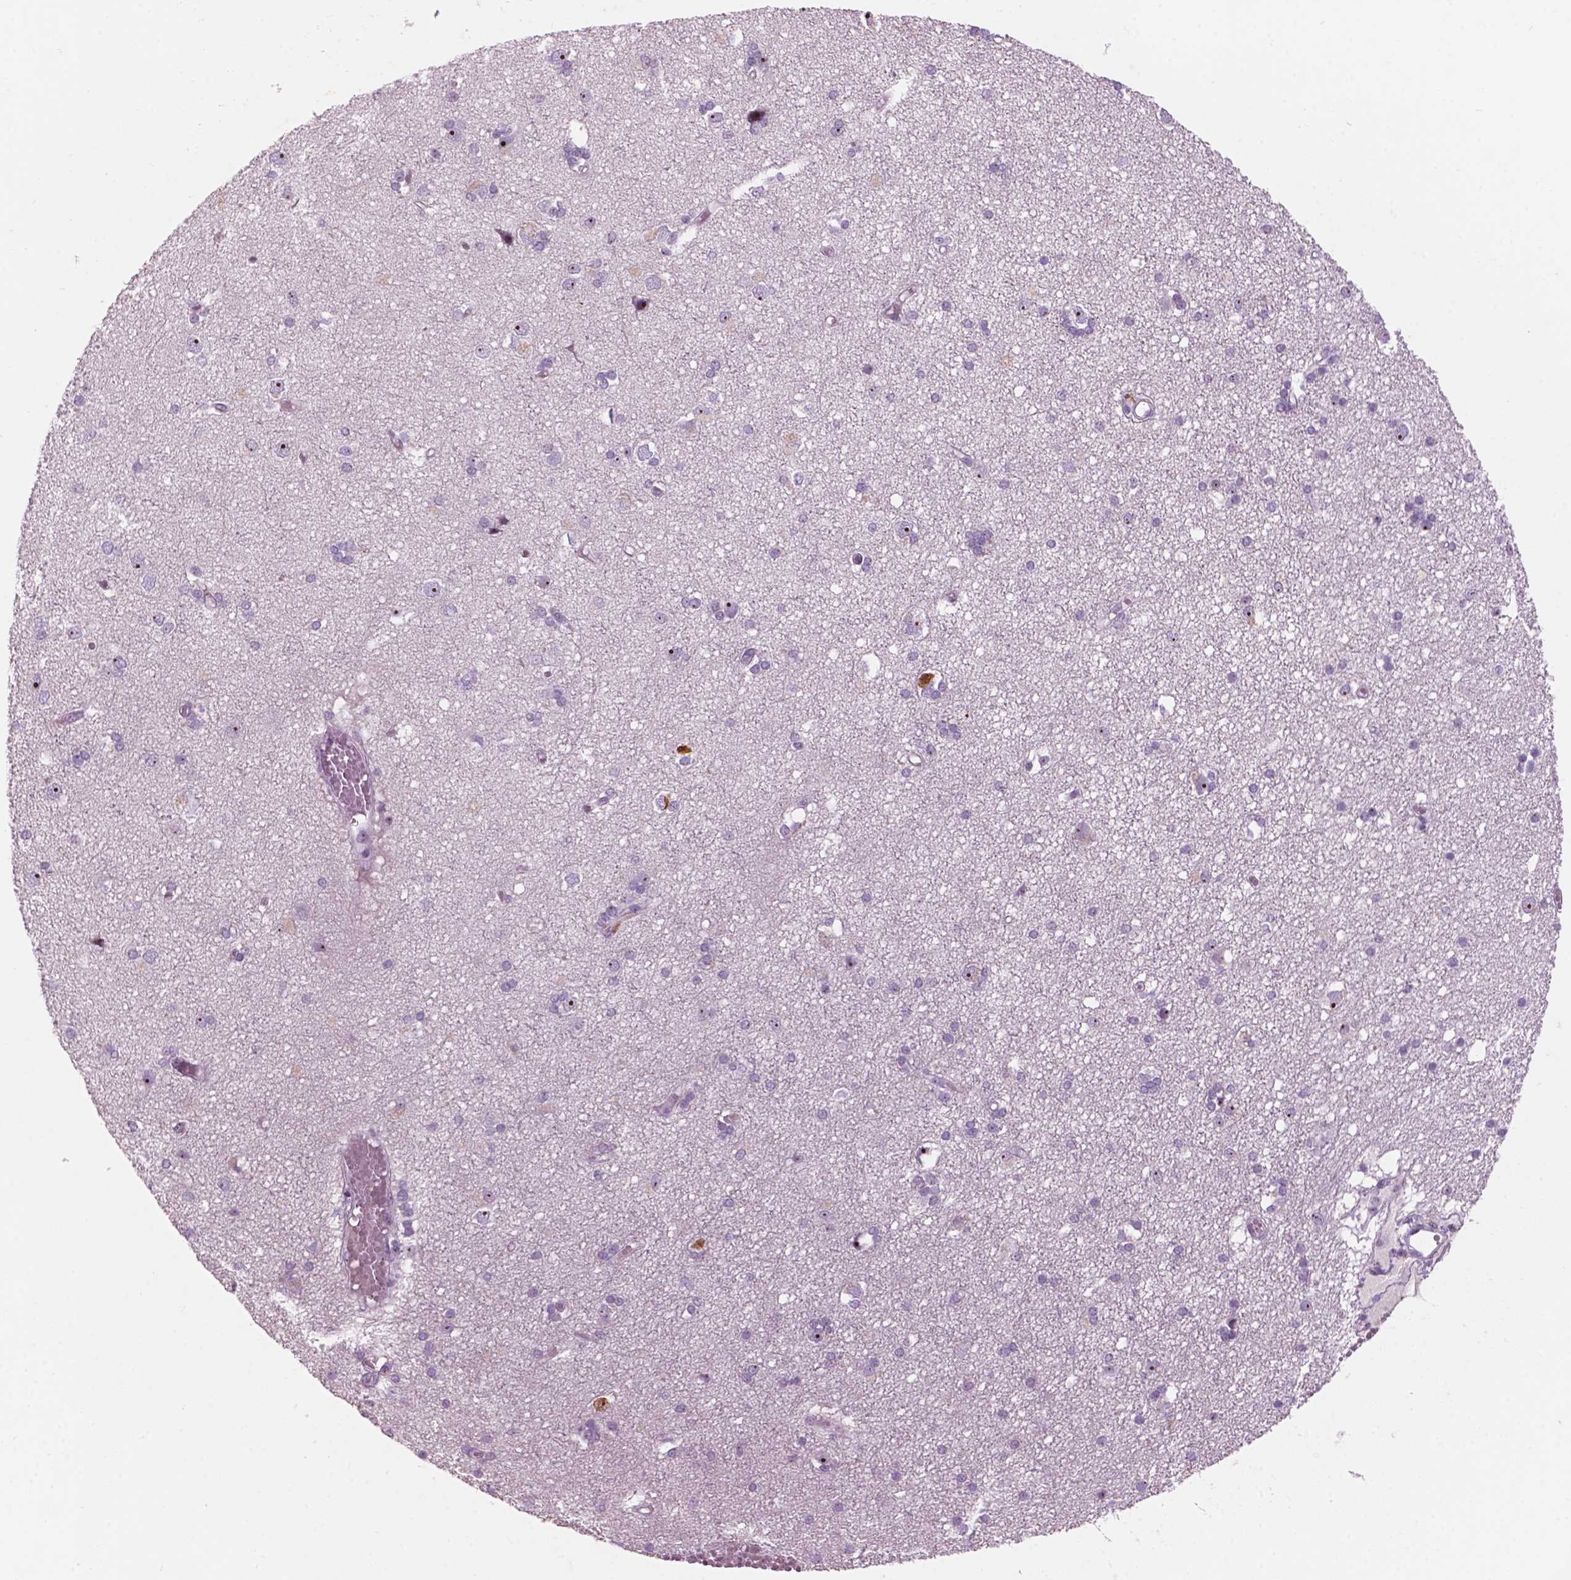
{"staining": {"intensity": "negative", "quantity": "none", "location": "none"}, "tissue": "cerebral cortex", "cell_type": "Endothelial cells", "image_type": "normal", "snomed": [{"axis": "morphology", "description": "Normal tissue, NOS"}, {"axis": "morphology", "description": "Glioma, malignant, High grade"}, {"axis": "topography", "description": "Cerebral cortex"}], "caption": "Immunohistochemistry histopathology image of normal cerebral cortex stained for a protein (brown), which shows no positivity in endothelial cells. Brightfield microscopy of immunohistochemistry (IHC) stained with DAB (brown) and hematoxylin (blue), captured at high magnification.", "gene": "ZNF853", "patient": {"sex": "male", "age": 71}}